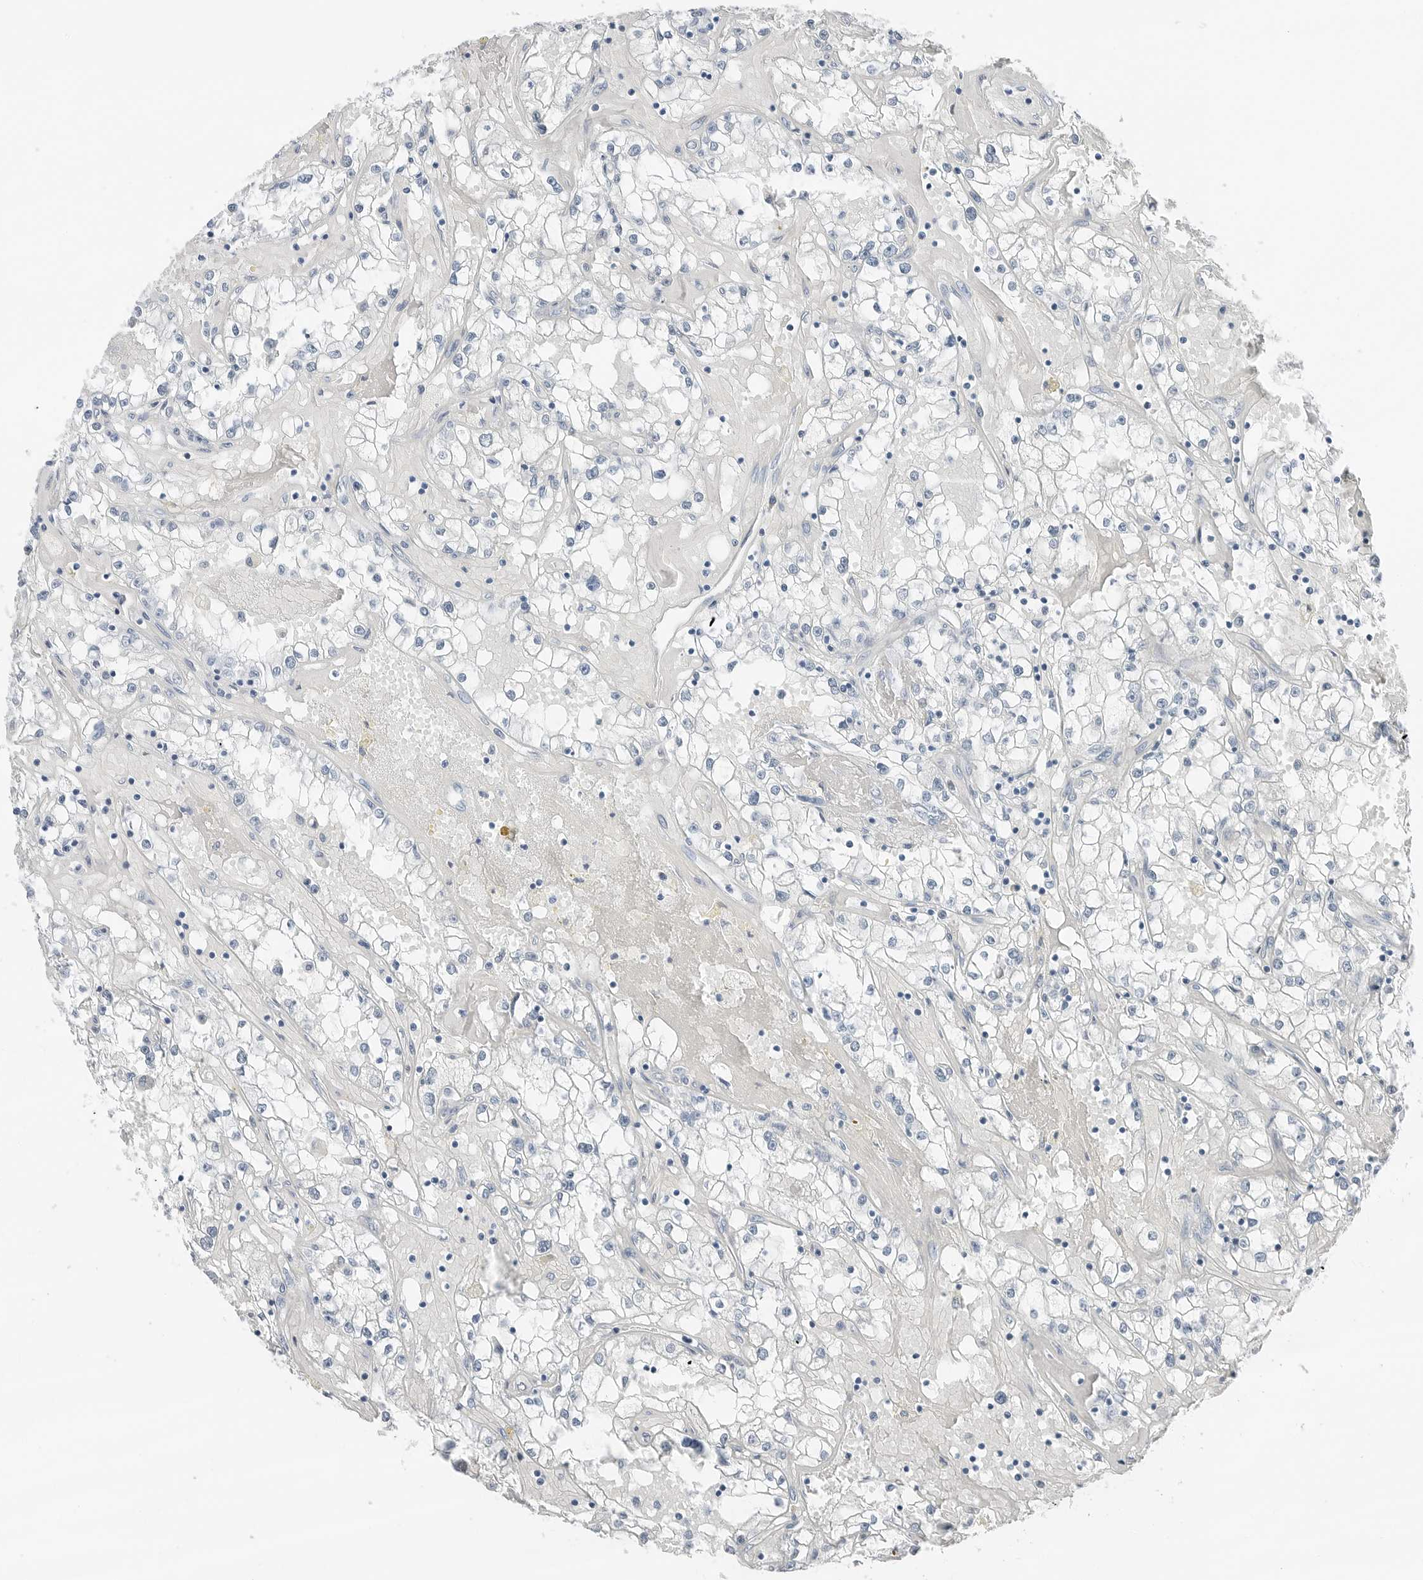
{"staining": {"intensity": "negative", "quantity": "none", "location": "none"}, "tissue": "renal cancer", "cell_type": "Tumor cells", "image_type": "cancer", "snomed": [{"axis": "morphology", "description": "Adenocarcinoma, NOS"}, {"axis": "topography", "description": "Kidney"}], "caption": "Tumor cells are negative for protein expression in human adenocarcinoma (renal).", "gene": "SLPI", "patient": {"sex": "male", "age": 56}}